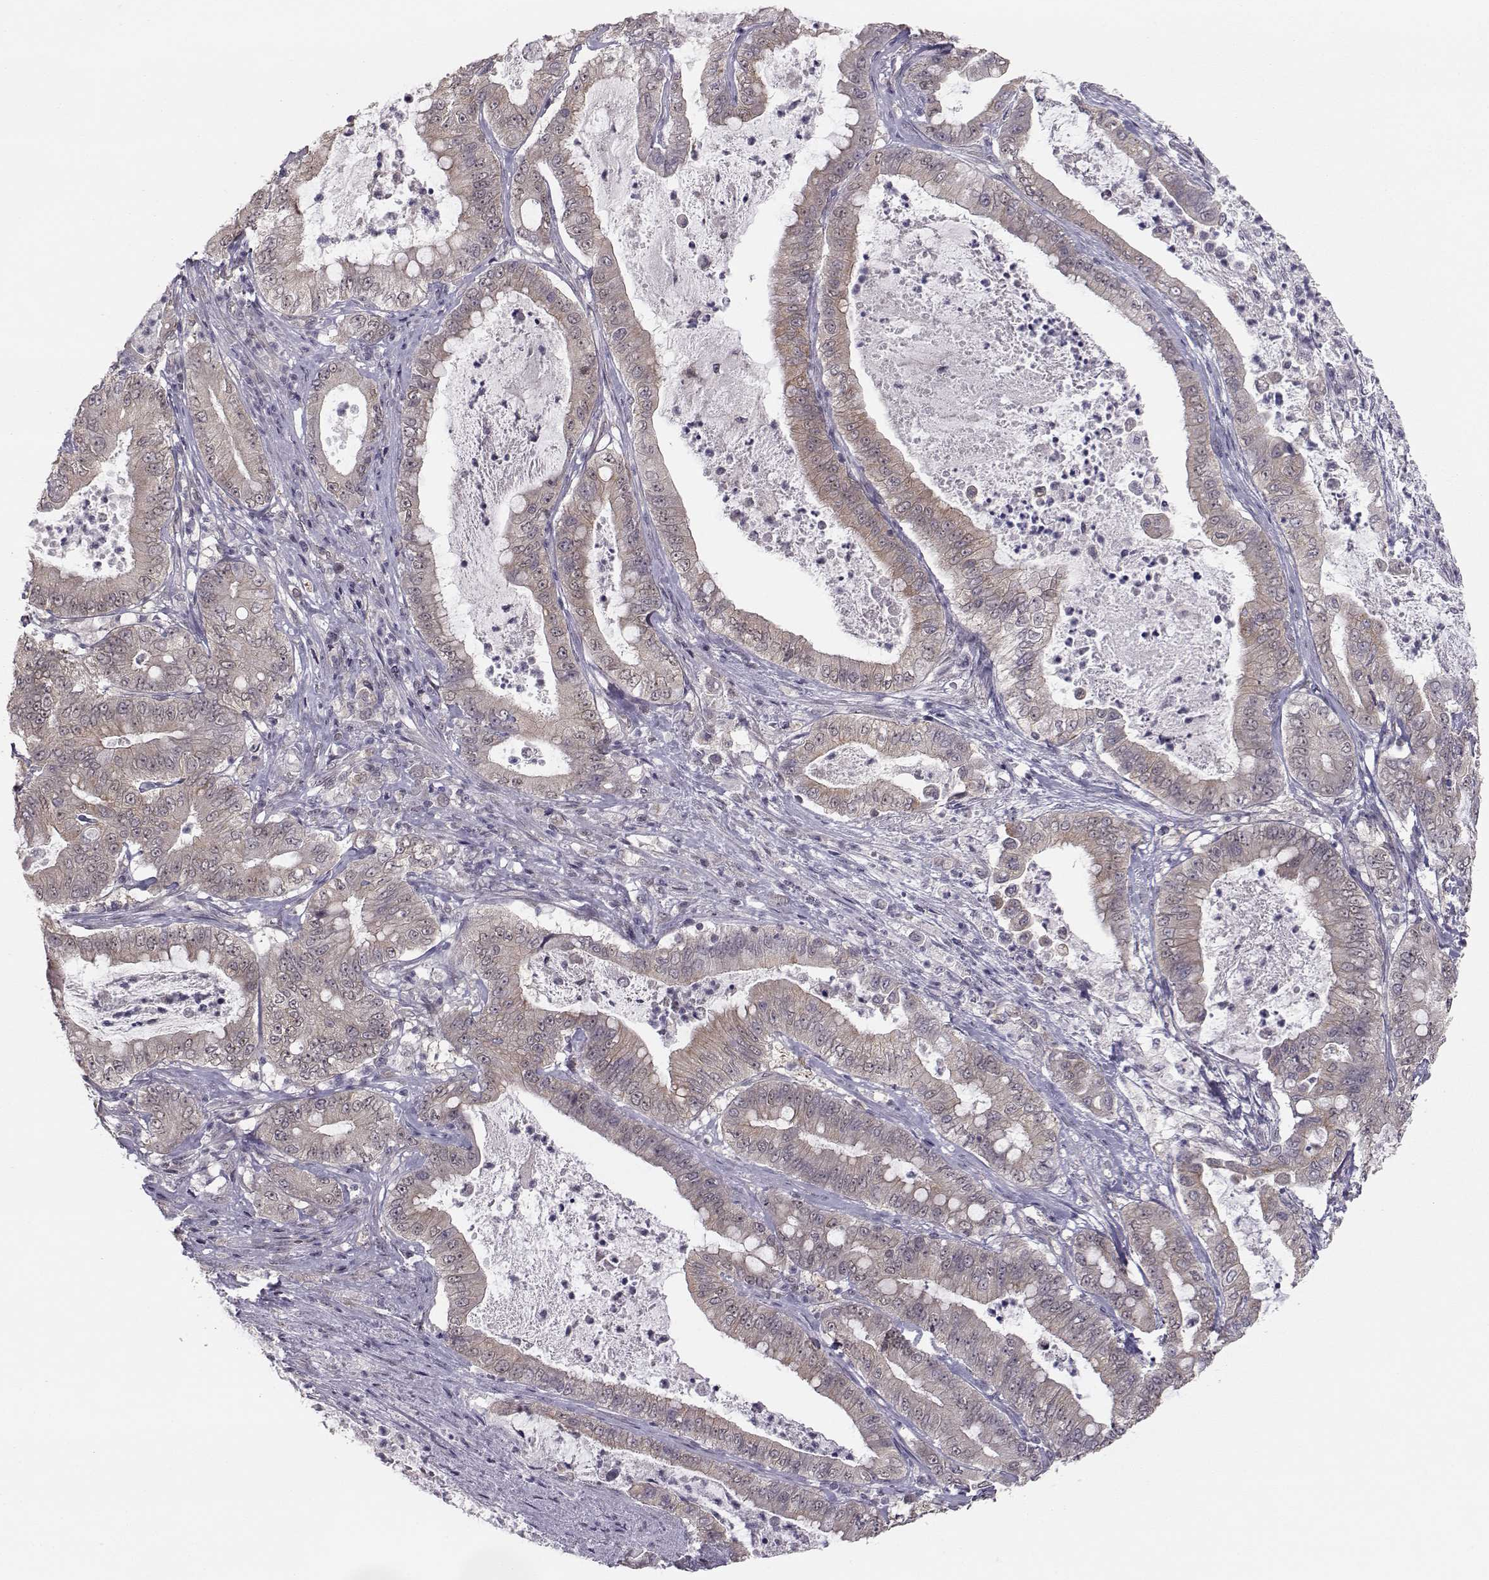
{"staining": {"intensity": "weak", "quantity": ">75%", "location": "cytoplasmic/membranous"}, "tissue": "pancreatic cancer", "cell_type": "Tumor cells", "image_type": "cancer", "snomed": [{"axis": "morphology", "description": "Adenocarcinoma, NOS"}, {"axis": "topography", "description": "Pancreas"}], "caption": "Pancreatic cancer (adenocarcinoma) tissue displays weak cytoplasmic/membranous staining in about >75% of tumor cells", "gene": "KIF13B", "patient": {"sex": "male", "age": 71}}